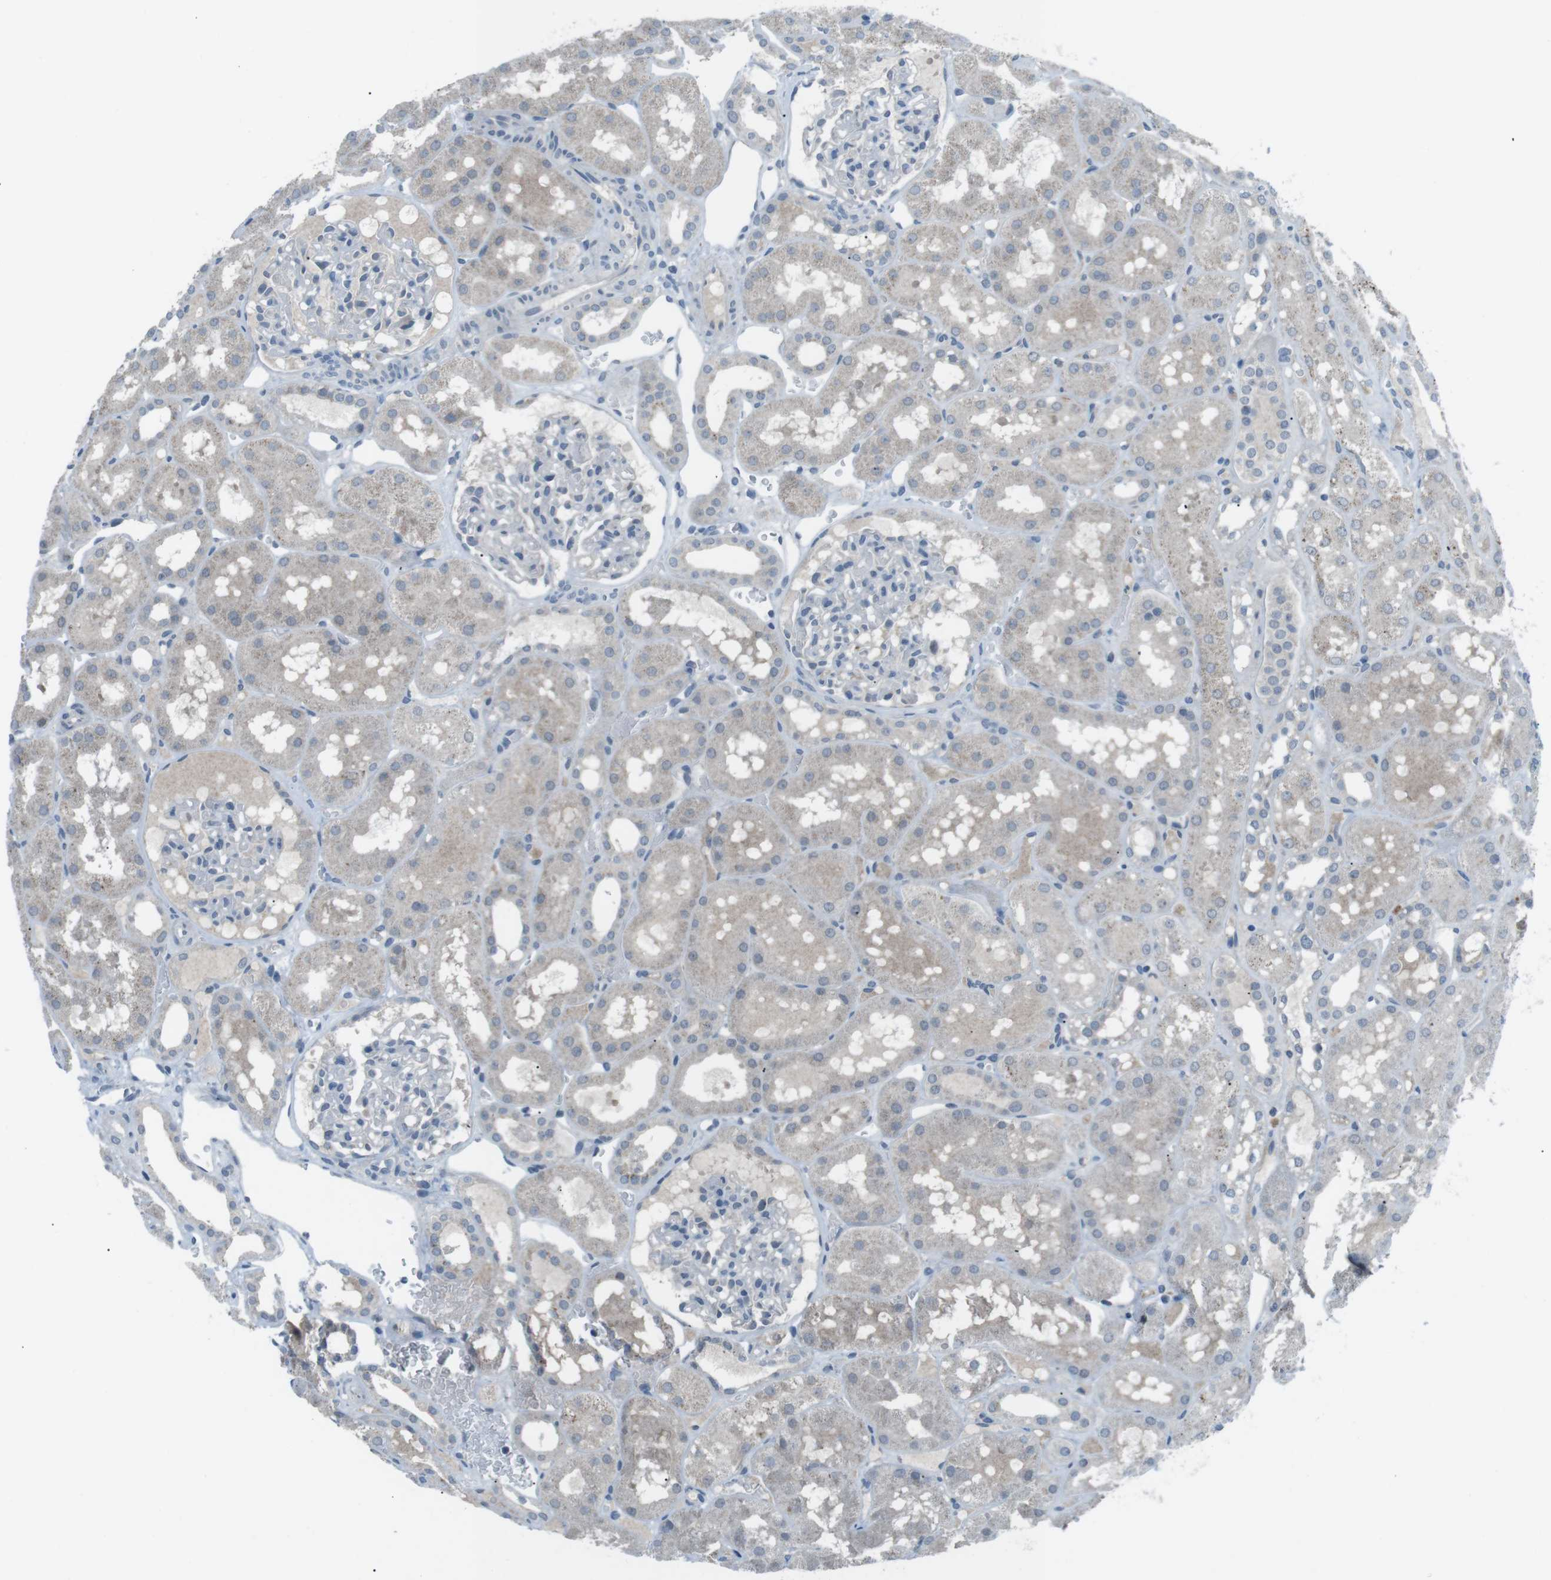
{"staining": {"intensity": "negative", "quantity": "none", "location": "none"}, "tissue": "kidney", "cell_type": "Cells in glomeruli", "image_type": "normal", "snomed": [{"axis": "morphology", "description": "Normal tissue, NOS"}, {"axis": "topography", "description": "Kidney"}, {"axis": "topography", "description": "Urinary bladder"}], "caption": "Immunohistochemistry (IHC) micrograph of unremarkable human kidney stained for a protein (brown), which shows no positivity in cells in glomeruli. The staining was performed using DAB to visualize the protein expression in brown, while the nuclei were stained in blue with hematoxylin (Magnification: 20x).", "gene": "FCRLA", "patient": {"sex": "male", "age": 16}}